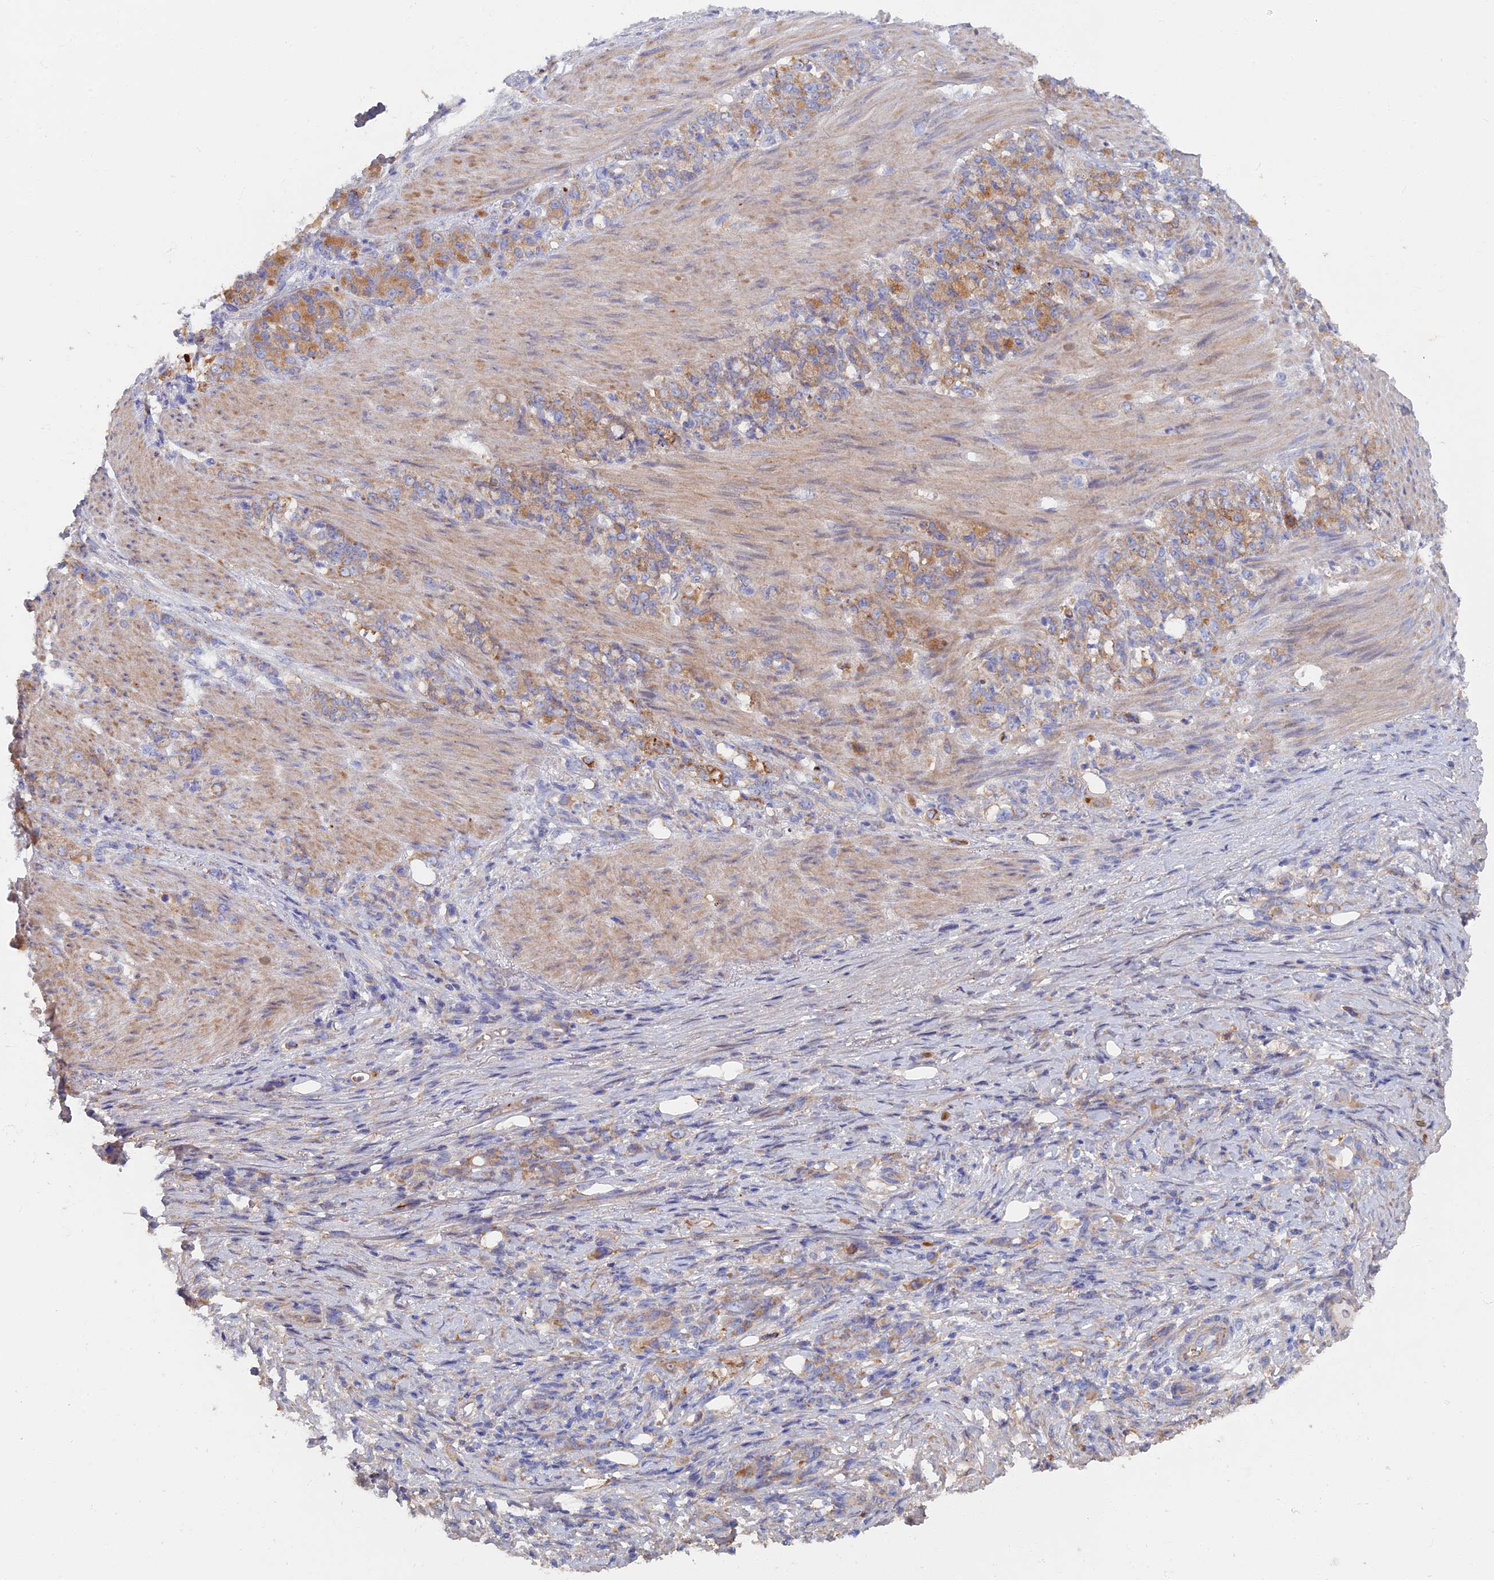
{"staining": {"intensity": "weak", "quantity": "25%-75%", "location": "cytoplasmic/membranous"}, "tissue": "stomach cancer", "cell_type": "Tumor cells", "image_type": "cancer", "snomed": [{"axis": "morphology", "description": "Adenocarcinoma, NOS"}, {"axis": "topography", "description": "Stomach"}], "caption": "An IHC image of neoplastic tissue is shown. Protein staining in brown highlights weak cytoplasmic/membranous positivity in stomach cancer (adenocarcinoma) within tumor cells.", "gene": "TMEM44", "patient": {"sex": "female", "age": 79}}